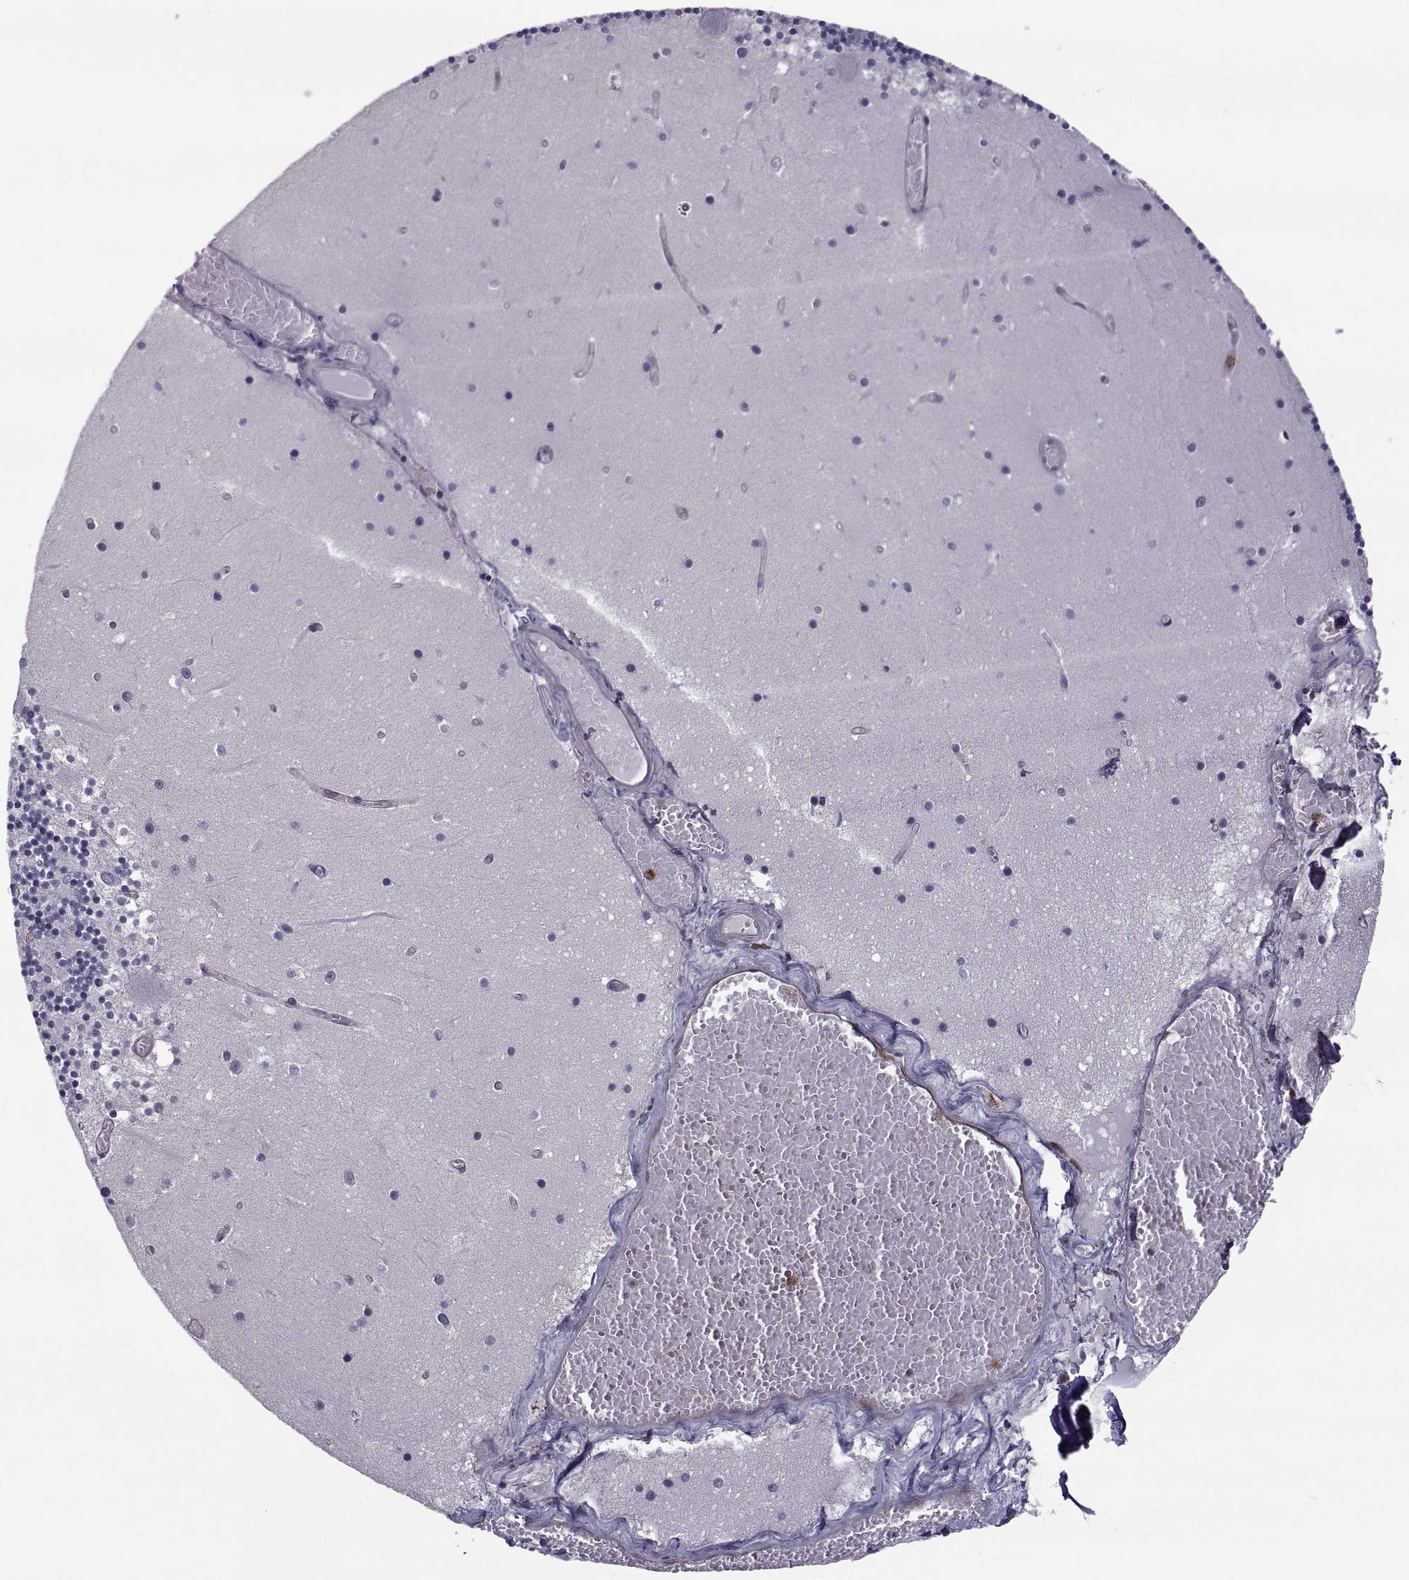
{"staining": {"intensity": "negative", "quantity": "none", "location": "none"}, "tissue": "cerebellum", "cell_type": "Cells in granular layer", "image_type": "normal", "snomed": [{"axis": "morphology", "description": "Normal tissue, NOS"}, {"axis": "topography", "description": "Cerebellum"}], "caption": "The immunohistochemistry photomicrograph has no significant staining in cells in granular layer of cerebellum. (Brightfield microscopy of DAB immunohistochemistry at high magnification).", "gene": "MYH9", "patient": {"sex": "female", "age": 28}}